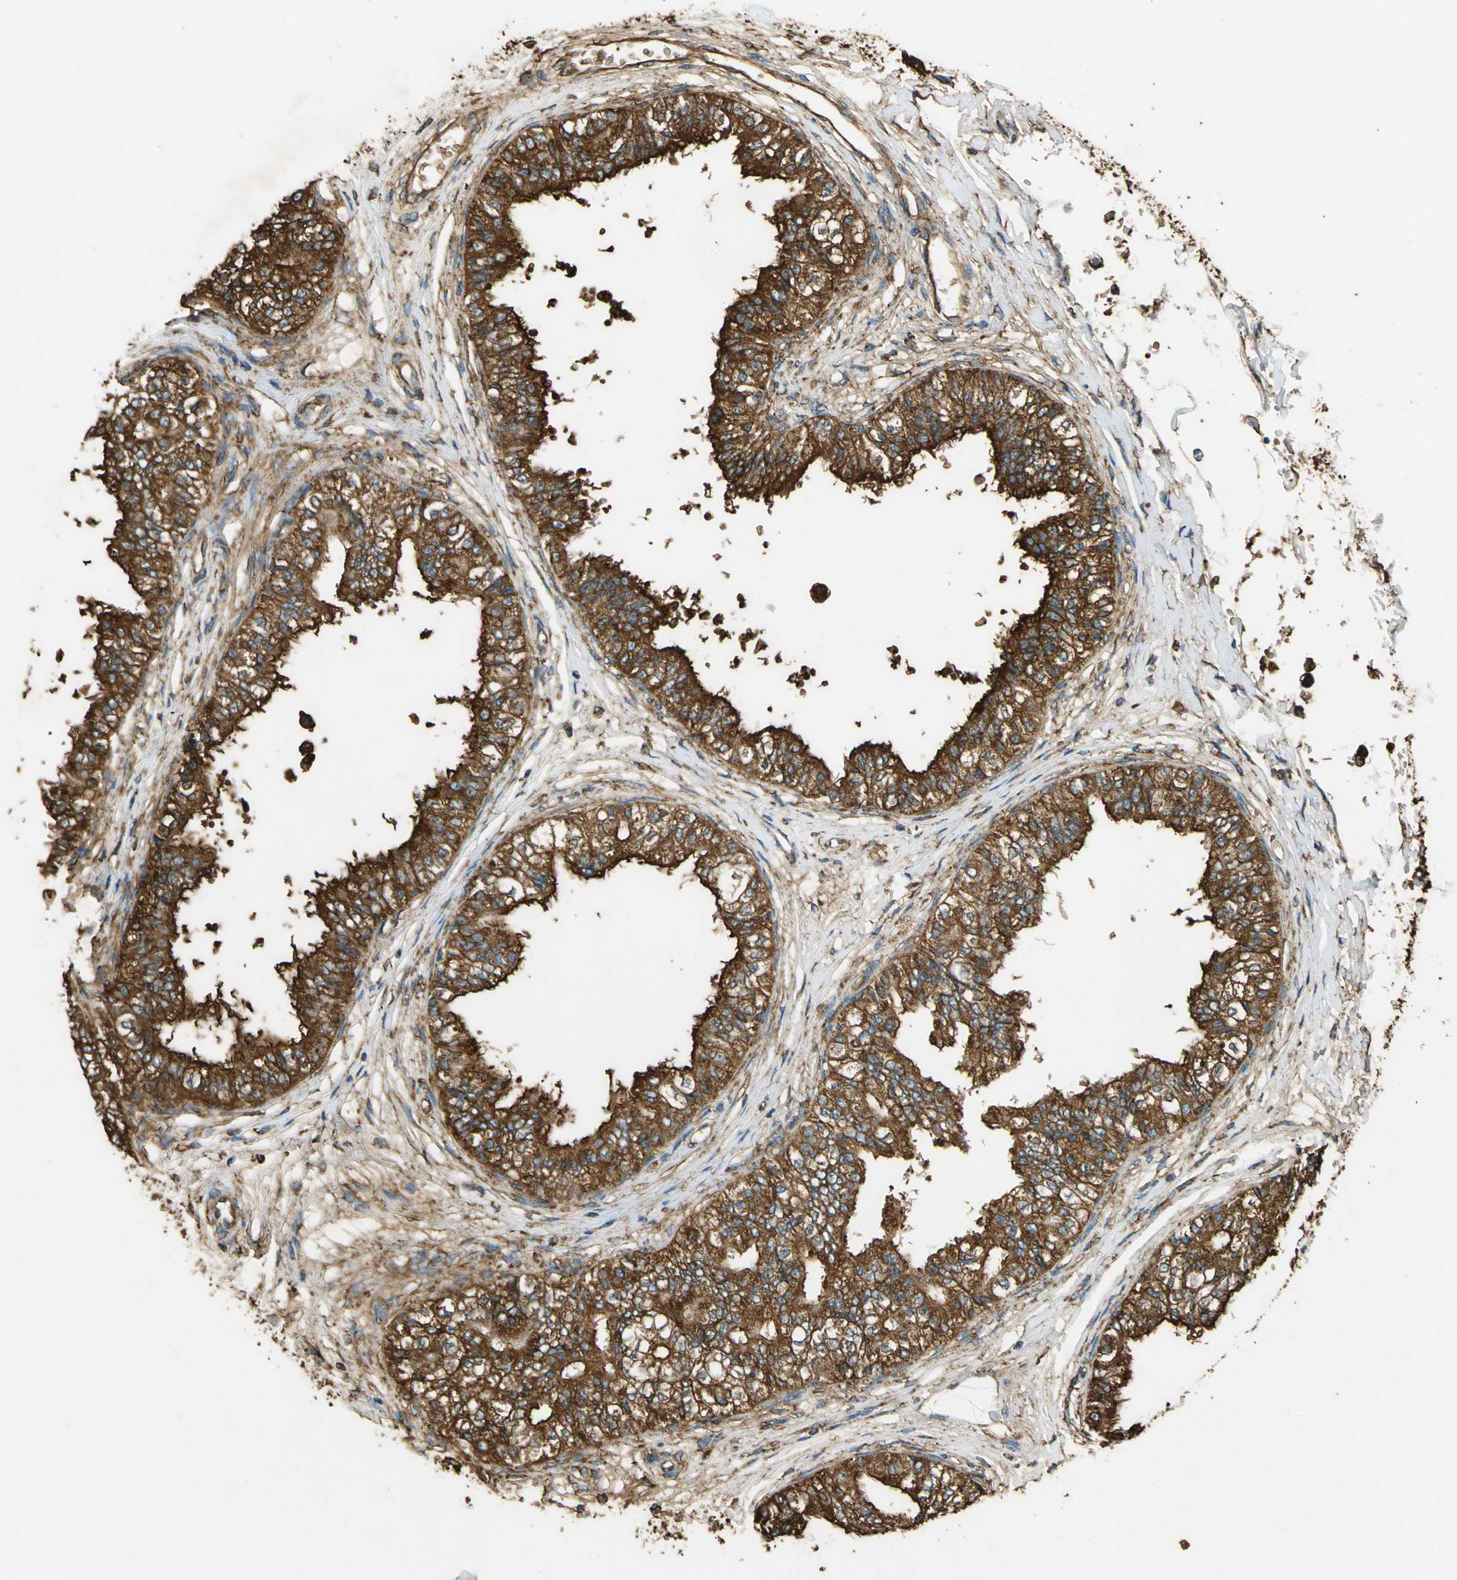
{"staining": {"intensity": "strong", "quantity": ">75%", "location": "cytoplasmic/membranous"}, "tissue": "epididymis", "cell_type": "Glandular cells", "image_type": "normal", "snomed": [{"axis": "morphology", "description": "Normal tissue, NOS"}, {"axis": "morphology", "description": "Adenocarcinoma, metastatic, NOS"}, {"axis": "topography", "description": "Testis"}, {"axis": "topography", "description": "Epididymis"}], "caption": "This is an image of immunohistochemistry (IHC) staining of normal epididymis, which shows strong positivity in the cytoplasmic/membranous of glandular cells.", "gene": "HSP90B1", "patient": {"sex": "male", "age": 26}}